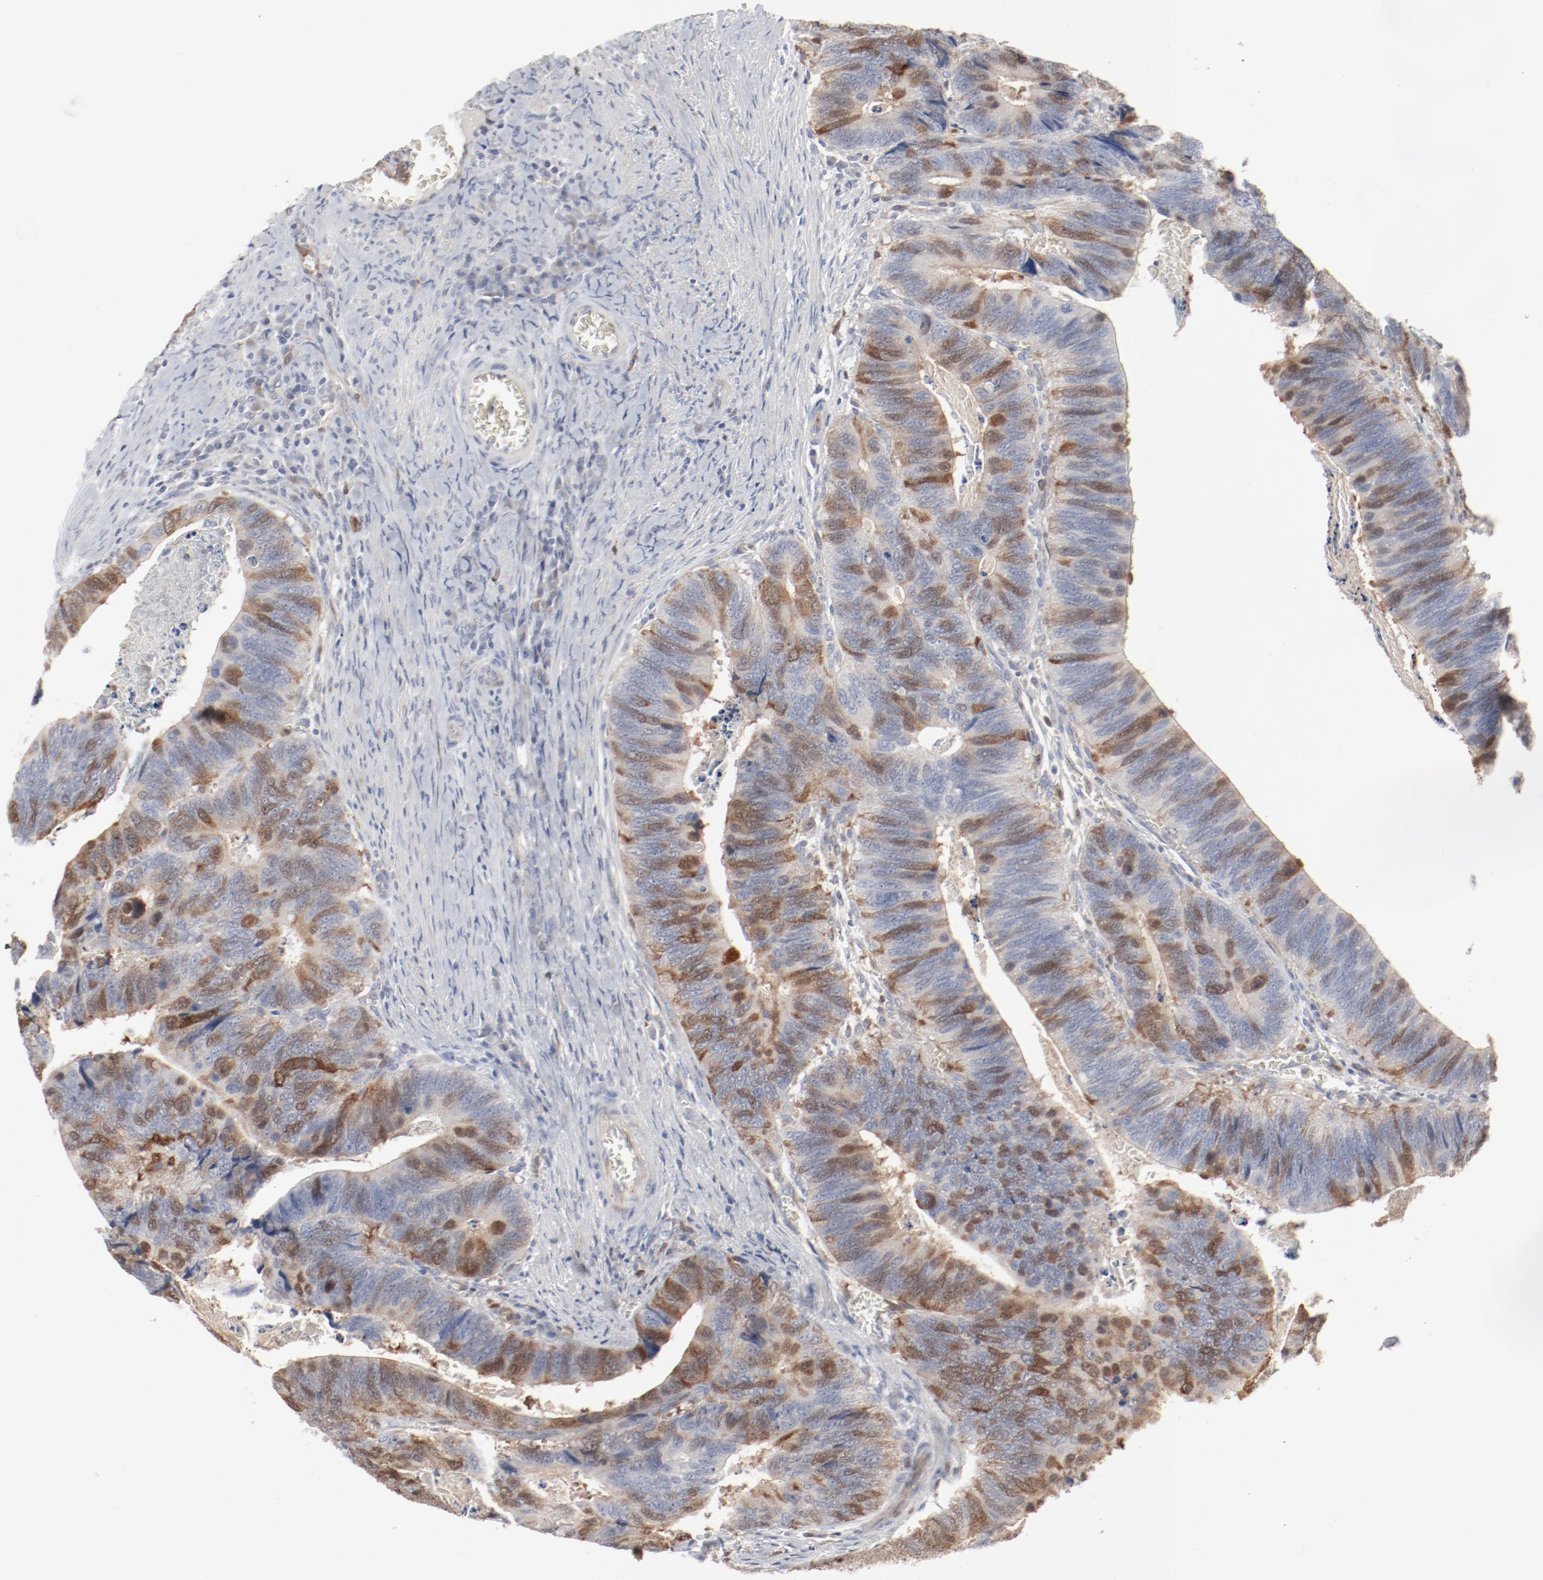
{"staining": {"intensity": "moderate", "quantity": "25%-75%", "location": "cytoplasmic/membranous,nuclear"}, "tissue": "colorectal cancer", "cell_type": "Tumor cells", "image_type": "cancer", "snomed": [{"axis": "morphology", "description": "Adenocarcinoma, NOS"}, {"axis": "topography", "description": "Colon"}], "caption": "Tumor cells demonstrate moderate cytoplasmic/membranous and nuclear expression in approximately 25%-75% of cells in adenocarcinoma (colorectal).", "gene": "CDK1", "patient": {"sex": "male", "age": 72}}